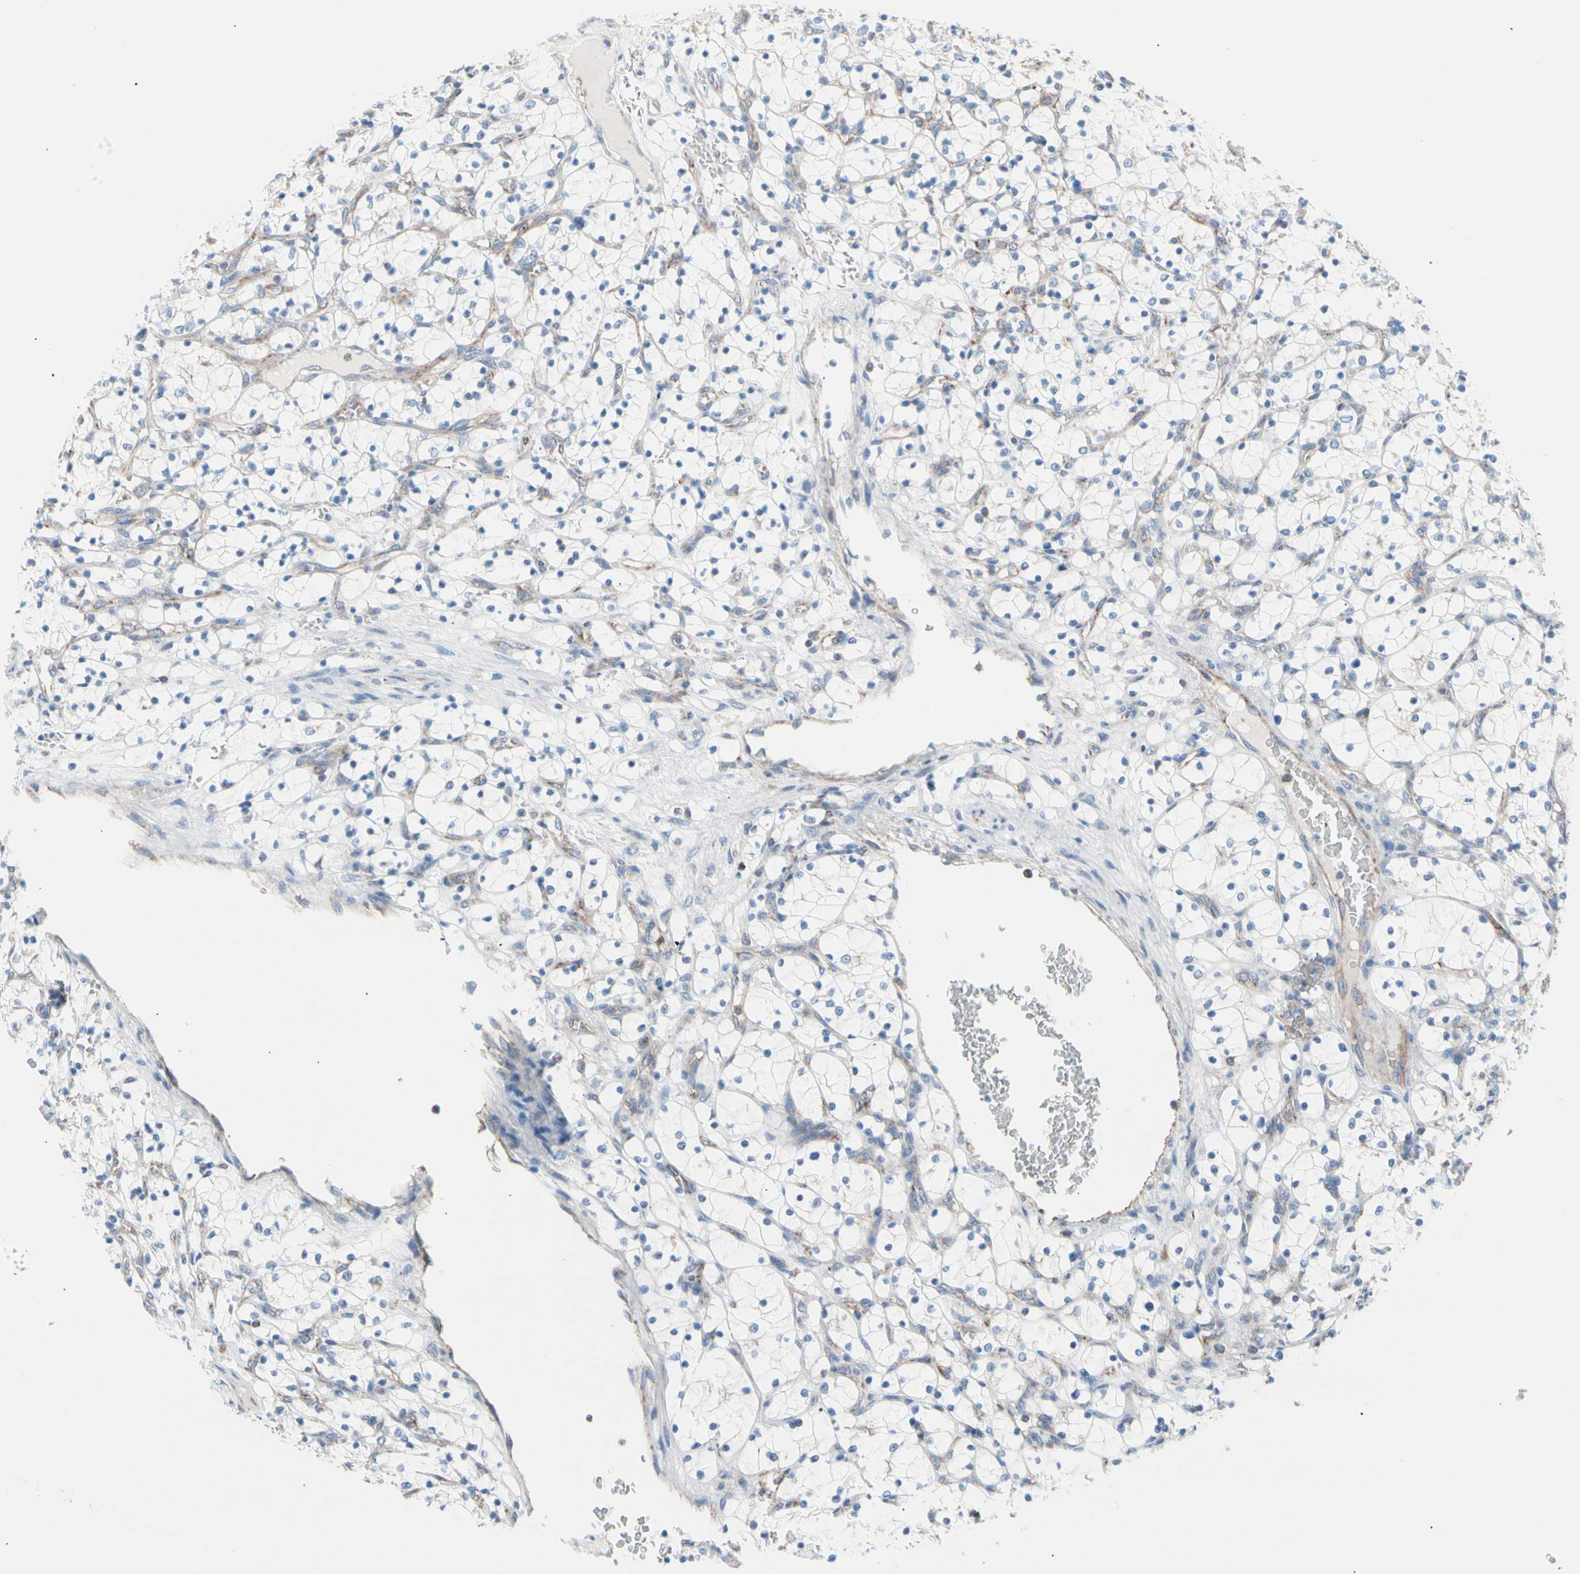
{"staining": {"intensity": "negative", "quantity": "none", "location": "none"}, "tissue": "renal cancer", "cell_type": "Tumor cells", "image_type": "cancer", "snomed": [{"axis": "morphology", "description": "Adenocarcinoma, NOS"}, {"axis": "topography", "description": "Kidney"}], "caption": "Immunohistochemical staining of human renal cancer demonstrates no significant staining in tumor cells. The staining is performed using DAB (3,3'-diaminobenzidine) brown chromogen with nuclei counter-stained in using hematoxylin.", "gene": "HK1", "patient": {"sex": "female", "age": 69}}